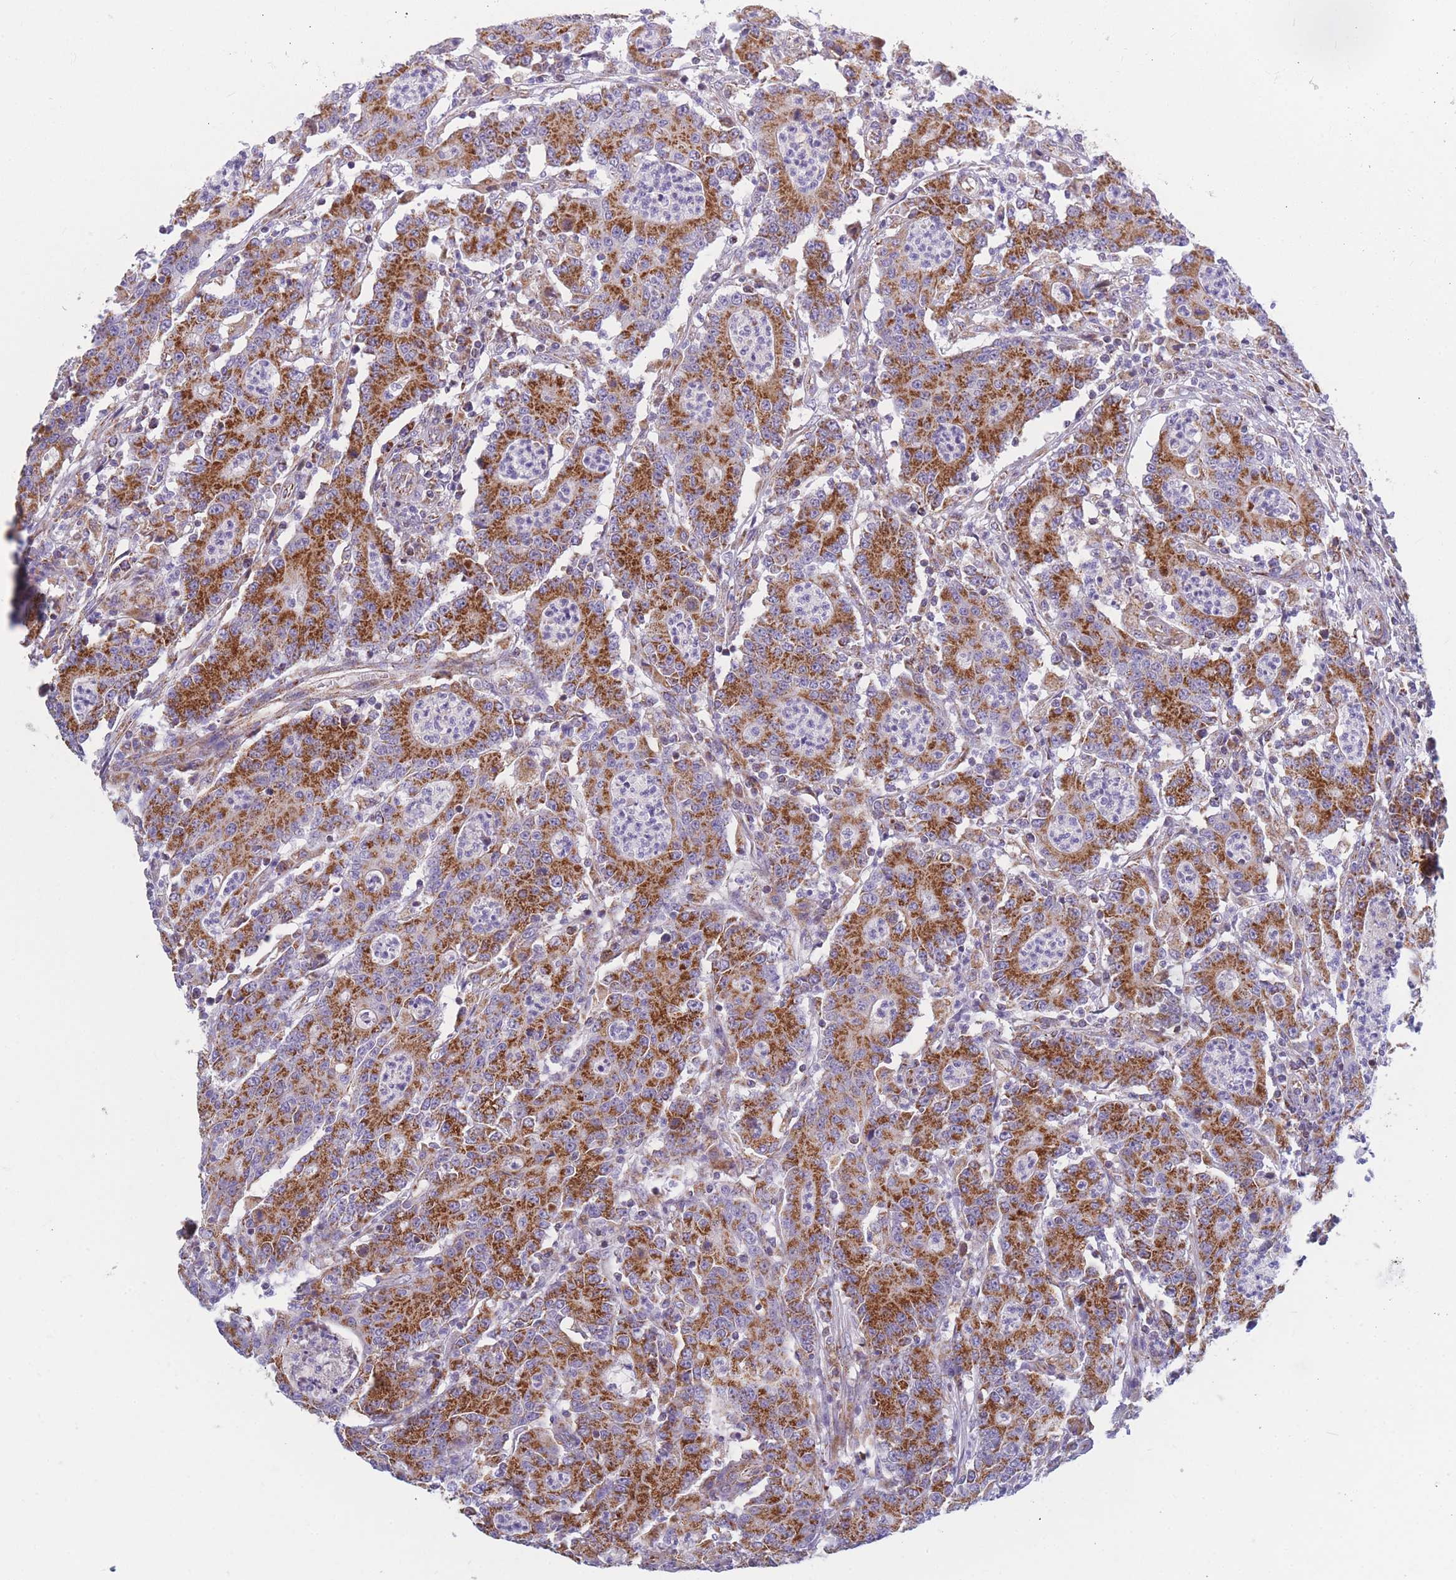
{"staining": {"intensity": "strong", "quantity": ">75%", "location": "cytoplasmic/membranous"}, "tissue": "colorectal cancer", "cell_type": "Tumor cells", "image_type": "cancer", "snomed": [{"axis": "morphology", "description": "Adenocarcinoma, NOS"}, {"axis": "topography", "description": "Colon"}], "caption": "Strong cytoplasmic/membranous staining is present in about >75% of tumor cells in colorectal cancer.", "gene": "MRPS11", "patient": {"sex": "male", "age": 83}}